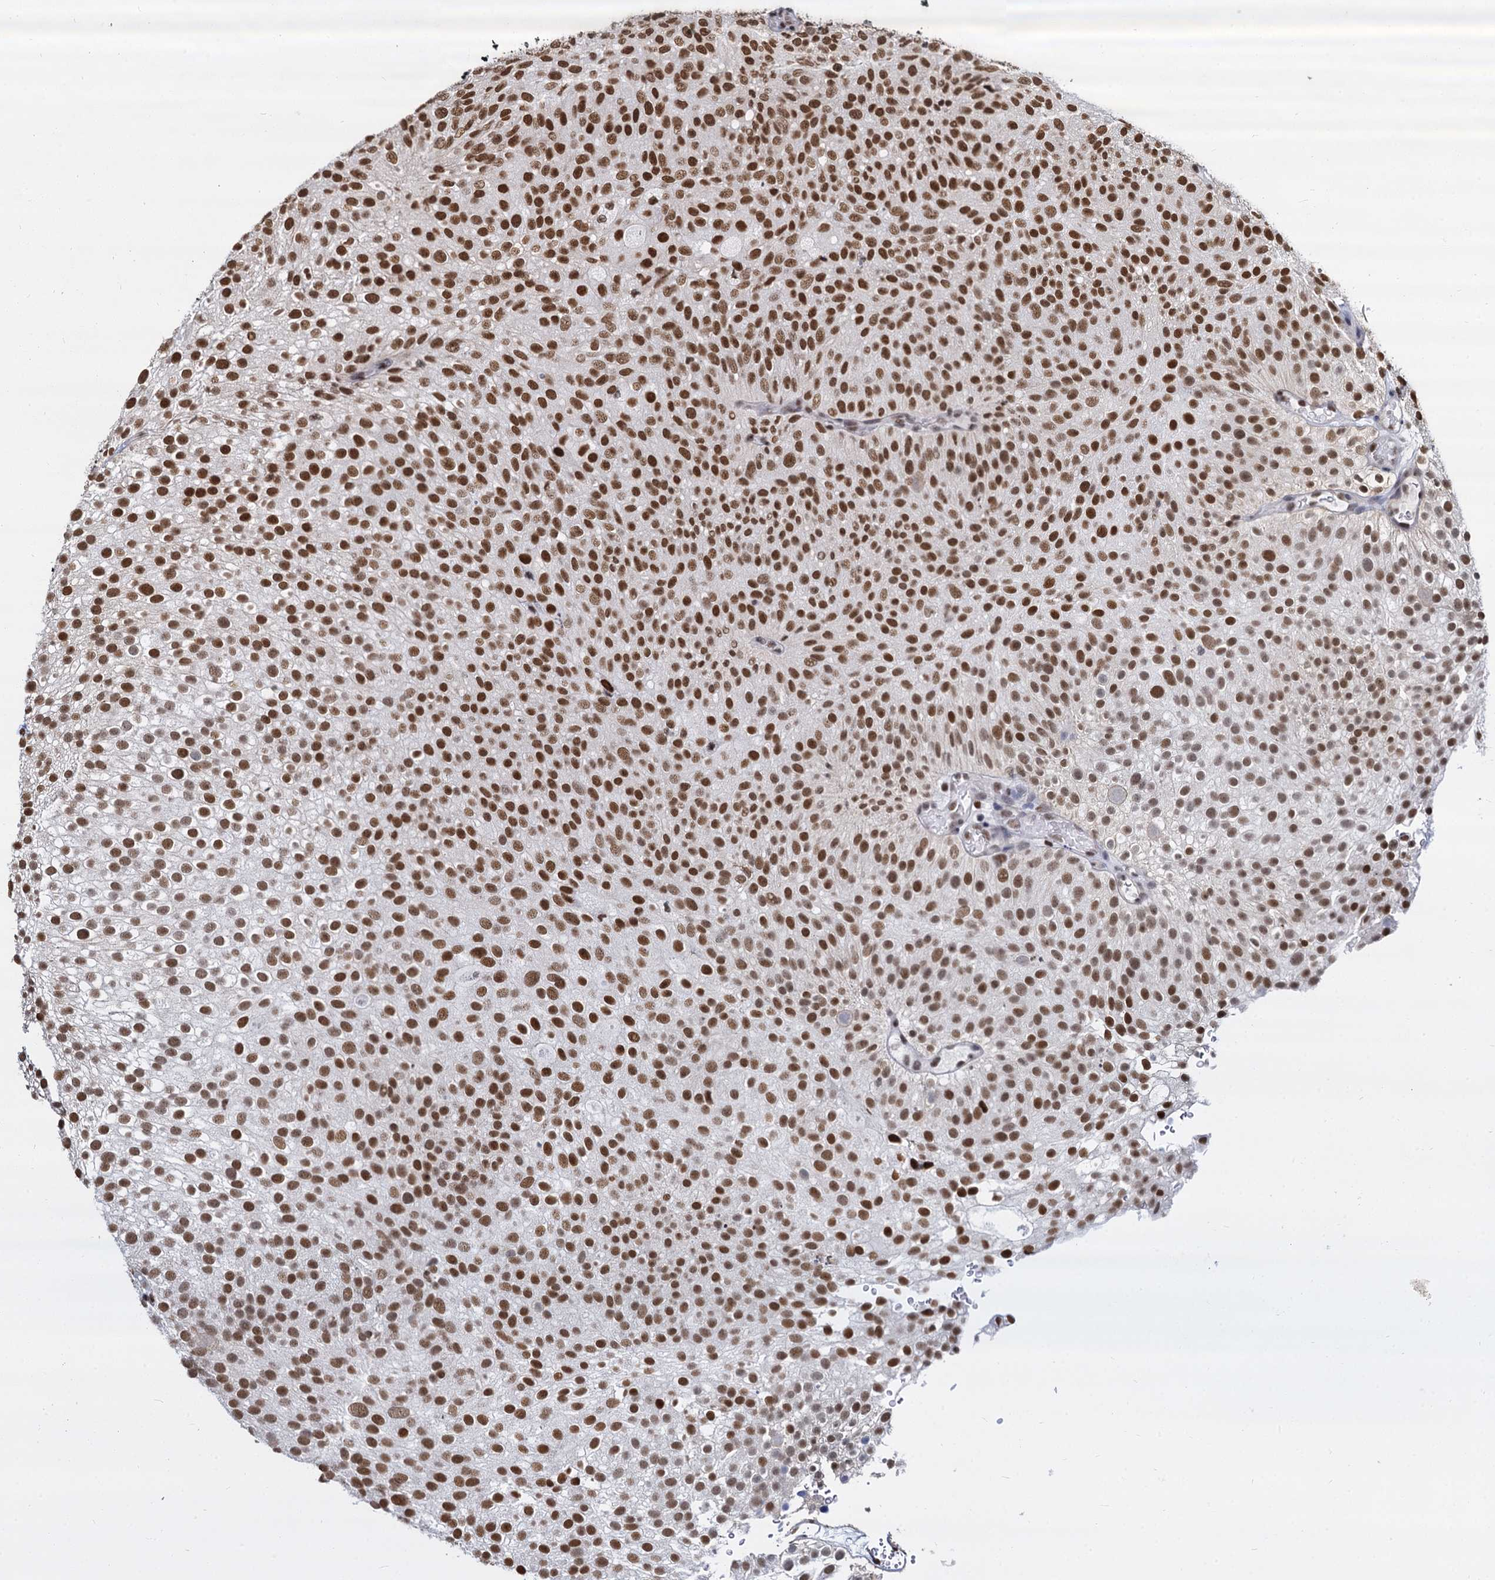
{"staining": {"intensity": "strong", "quantity": ">75%", "location": "nuclear"}, "tissue": "urothelial cancer", "cell_type": "Tumor cells", "image_type": "cancer", "snomed": [{"axis": "morphology", "description": "Urothelial carcinoma, Low grade"}, {"axis": "topography", "description": "Urinary bladder"}], "caption": "Urothelial cancer tissue demonstrates strong nuclear expression in approximately >75% of tumor cells", "gene": "DCPS", "patient": {"sex": "male", "age": 78}}